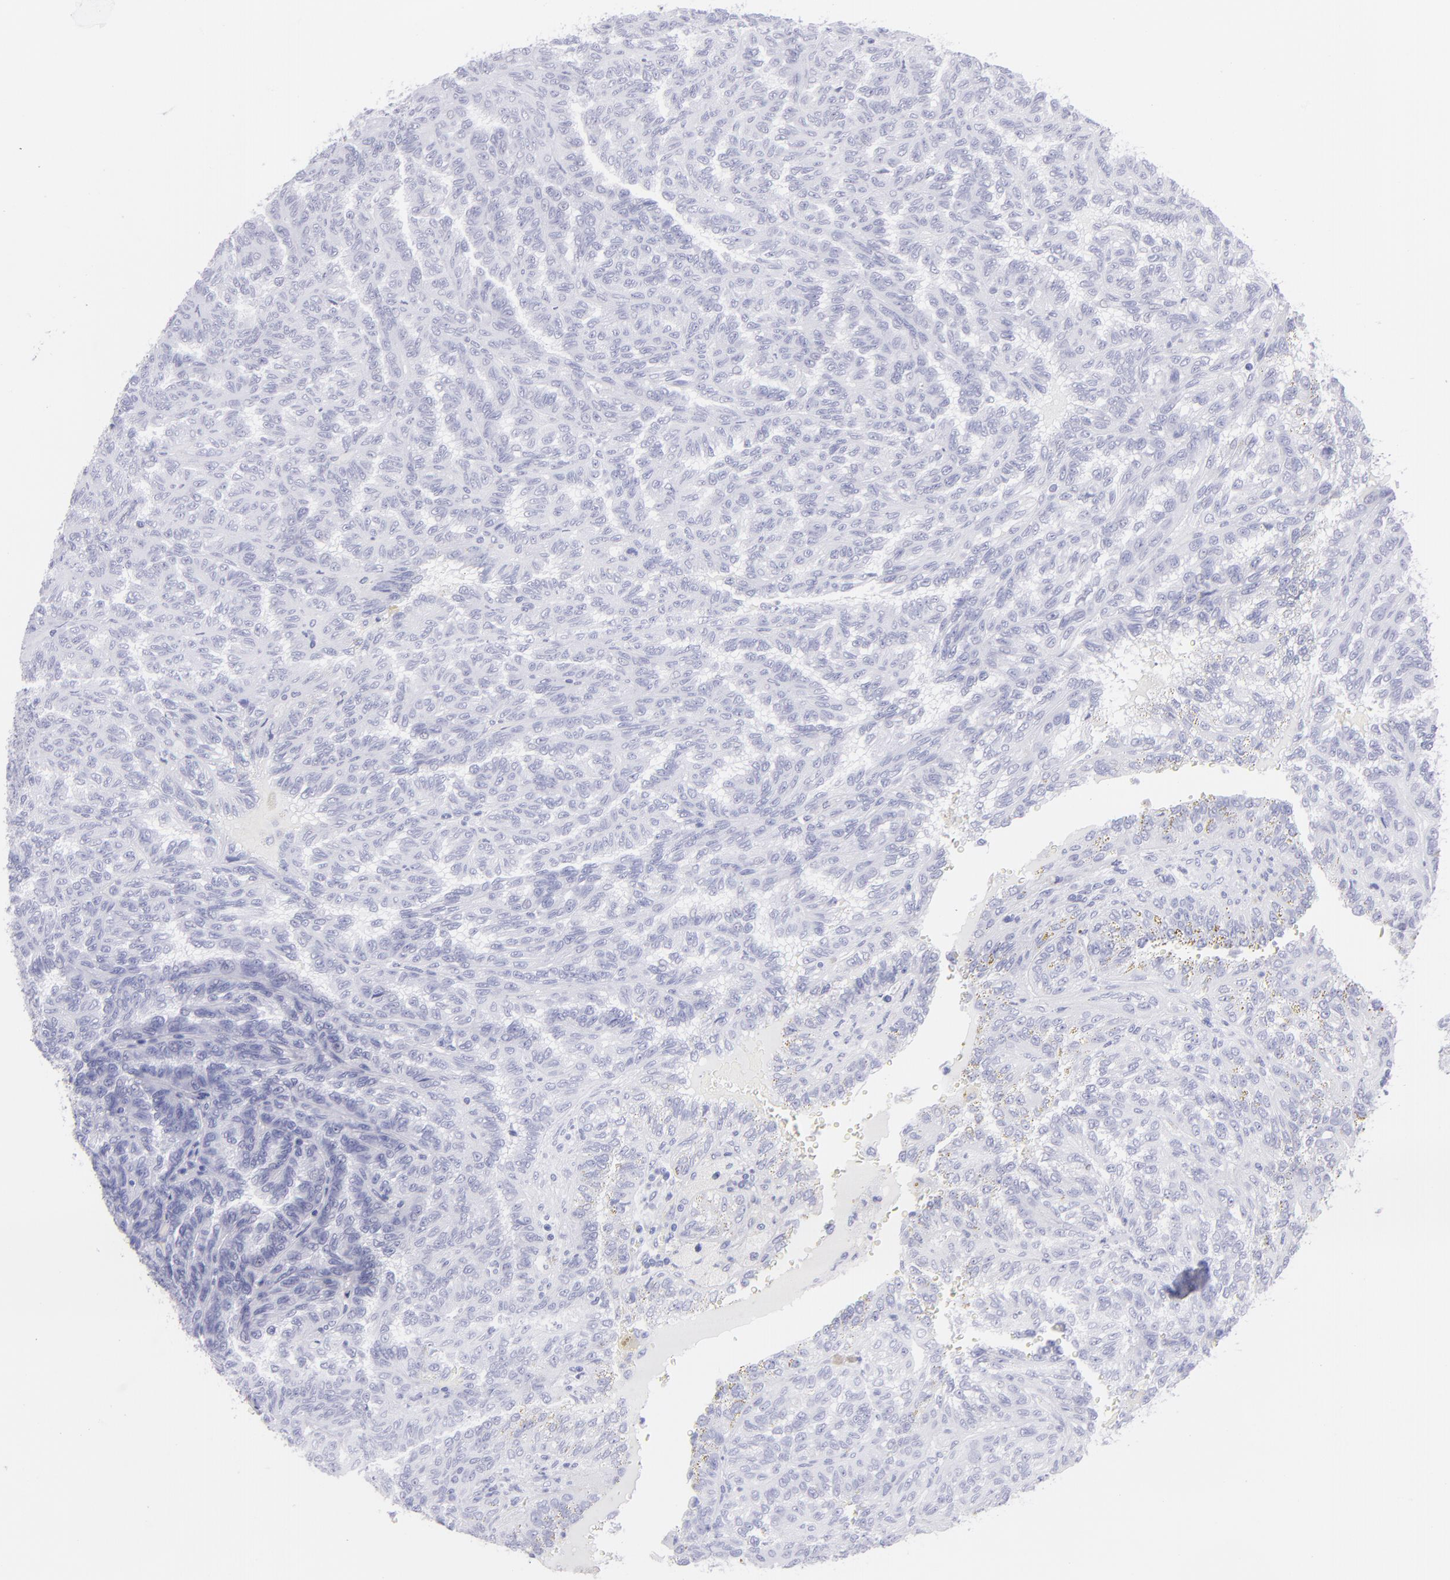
{"staining": {"intensity": "negative", "quantity": "none", "location": "none"}, "tissue": "renal cancer", "cell_type": "Tumor cells", "image_type": "cancer", "snomed": [{"axis": "morphology", "description": "Inflammation, NOS"}, {"axis": "morphology", "description": "Adenocarcinoma, NOS"}, {"axis": "topography", "description": "Kidney"}], "caption": "This is an immunohistochemistry (IHC) micrograph of renal cancer (adenocarcinoma). There is no expression in tumor cells.", "gene": "CNP", "patient": {"sex": "male", "age": 68}}